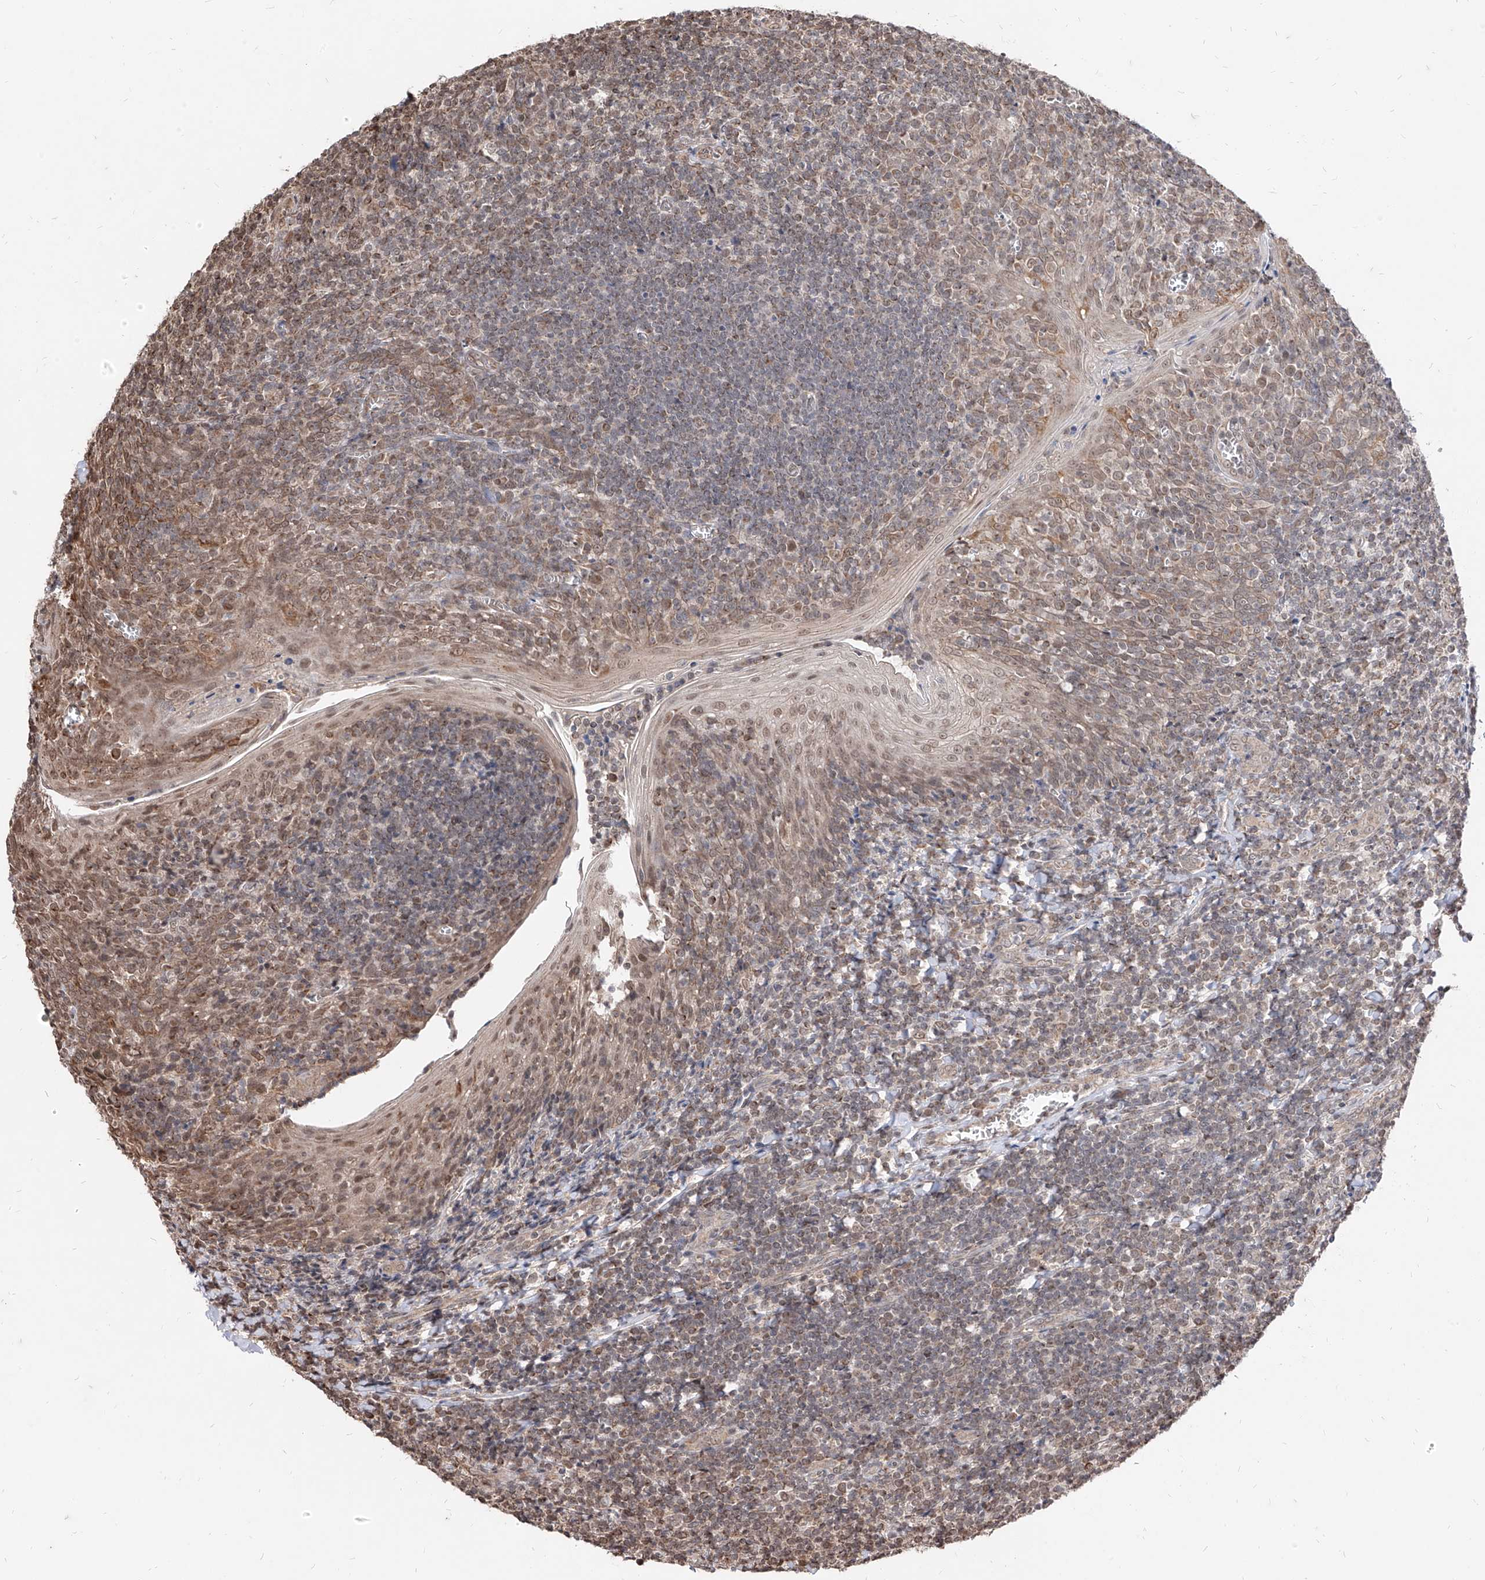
{"staining": {"intensity": "weak", "quantity": "25%-75%", "location": "nuclear"}, "tissue": "tonsil", "cell_type": "Germinal center cells", "image_type": "normal", "snomed": [{"axis": "morphology", "description": "Normal tissue, NOS"}, {"axis": "topography", "description": "Tonsil"}], "caption": "Immunohistochemistry (IHC) photomicrograph of unremarkable human tonsil stained for a protein (brown), which displays low levels of weak nuclear expression in about 25%-75% of germinal center cells.", "gene": "C8orf82", "patient": {"sex": "male", "age": 27}}